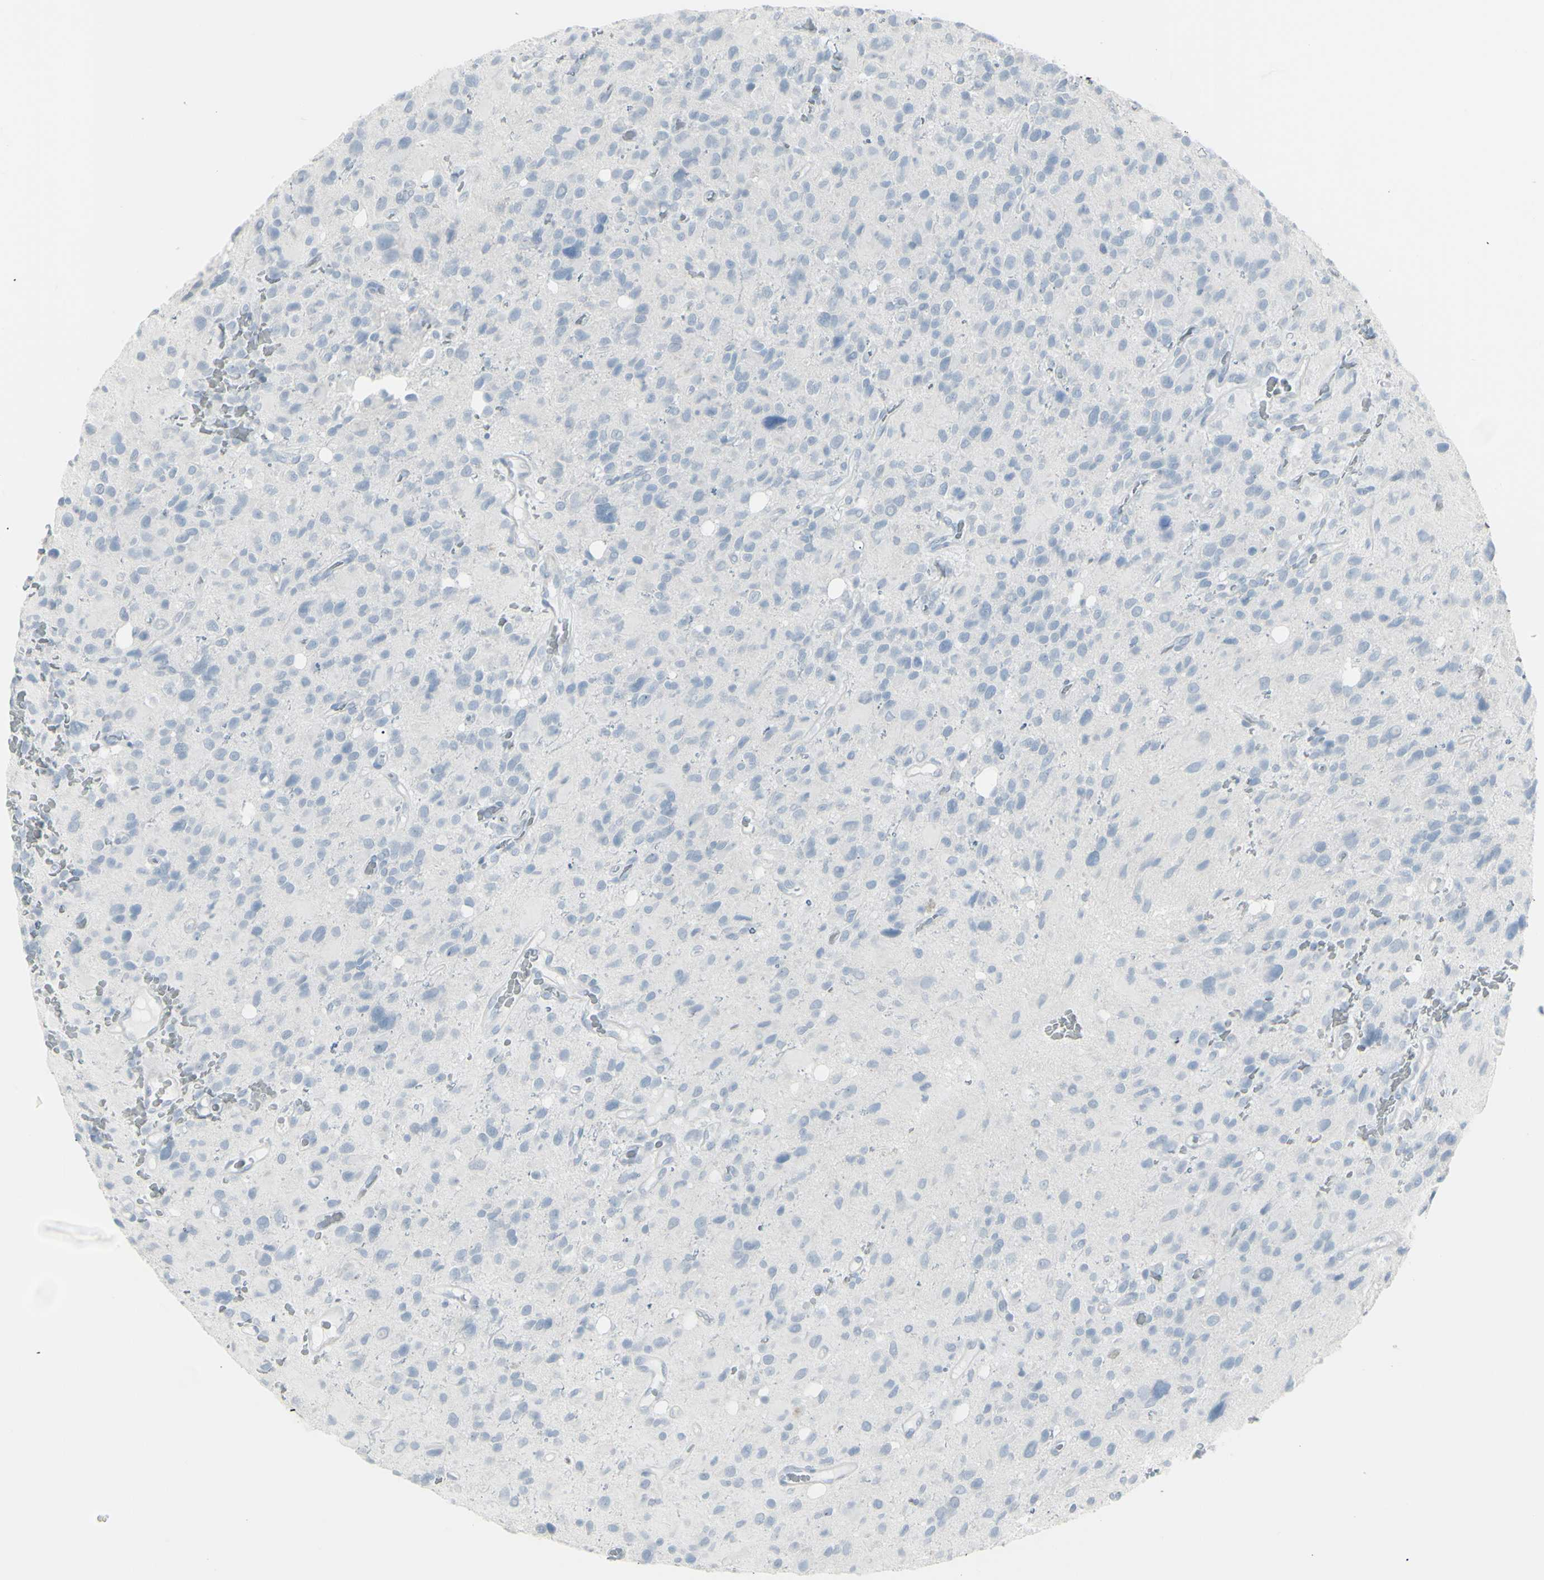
{"staining": {"intensity": "negative", "quantity": "none", "location": "none"}, "tissue": "glioma", "cell_type": "Tumor cells", "image_type": "cancer", "snomed": [{"axis": "morphology", "description": "Glioma, malignant, High grade"}, {"axis": "topography", "description": "Brain"}], "caption": "This image is of glioma stained with immunohistochemistry (IHC) to label a protein in brown with the nuclei are counter-stained blue. There is no positivity in tumor cells. (DAB immunohistochemistry, high magnification).", "gene": "YBX2", "patient": {"sex": "male", "age": 48}}